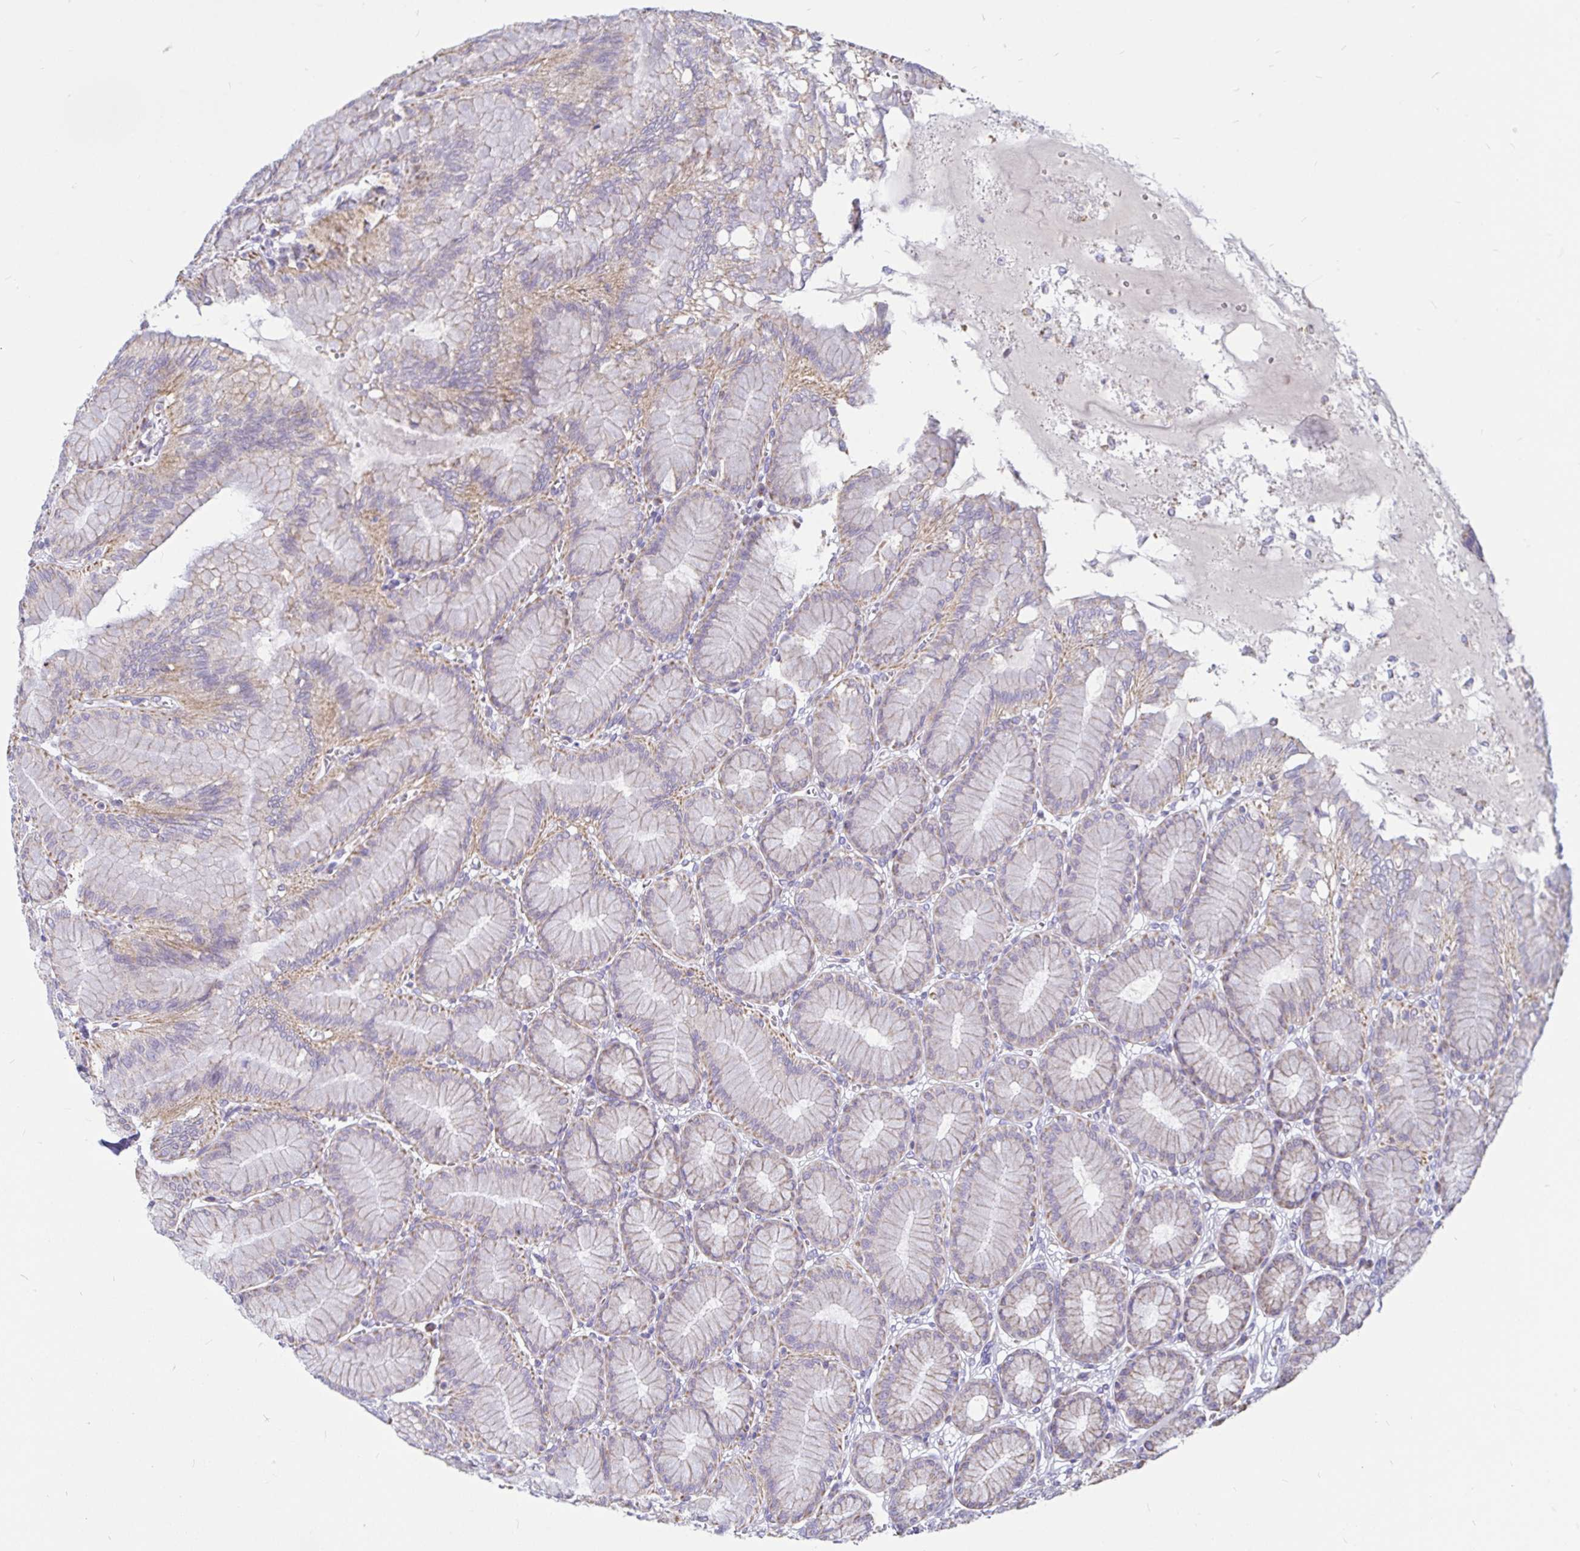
{"staining": {"intensity": "weak", "quantity": "<25%", "location": "cytoplasmic/membranous"}, "tissue": "stomach", "cell_type": "Glandular cells", "image_type": "normal", "snomed": [{"axis": "morphology", "description": "Normal tissue, NOS"}, {"axis": "topography", "description": "Stomach"}, {"axis": "topography", "description": "Stomach, lower"}], "caption": "Benign stomach was stained to show a protein in brown. There is no significant staining in glandular cells.", "gene": "PGAM2", "patient": {"sex": "male", "age": 76}}